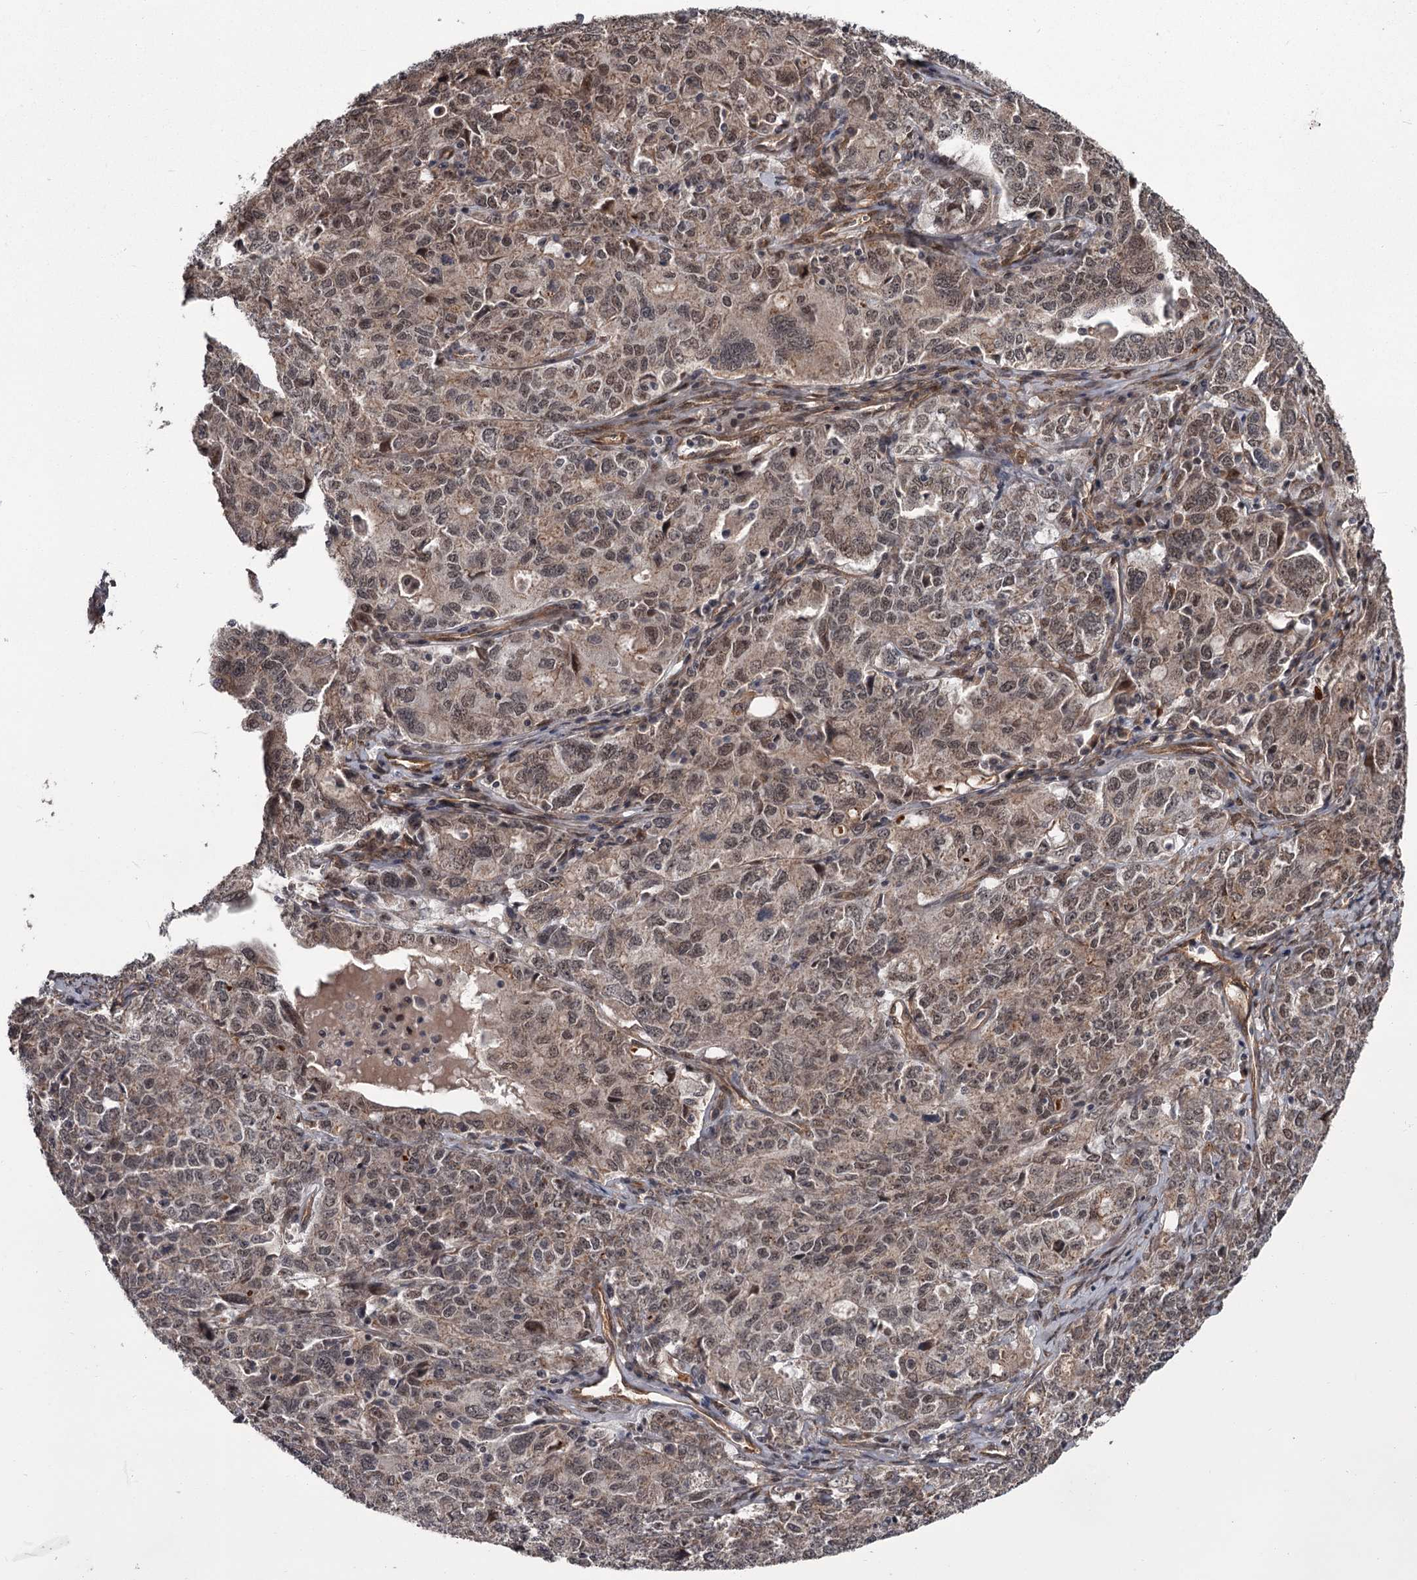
{"staining": {"intensity": "weak", "quantity": ">75%", "location": "nuclear"}, "tissue": "ovarian cancer", "cell_type": "Tumor cells", "image_type": "cancer", "snomed": [{"axis": "morphology", "description": "Carcinoma, endometroid"}, {"axis": "topography", "description": "Ovary"}], "caption": "Tumor cells show low levels of weak nuclear positivity in approximately >75% of cells in ovarian endometroid carcinoma.", "gene": "CDC42EP2", "patient": {"sex": "female", "age": 62}}